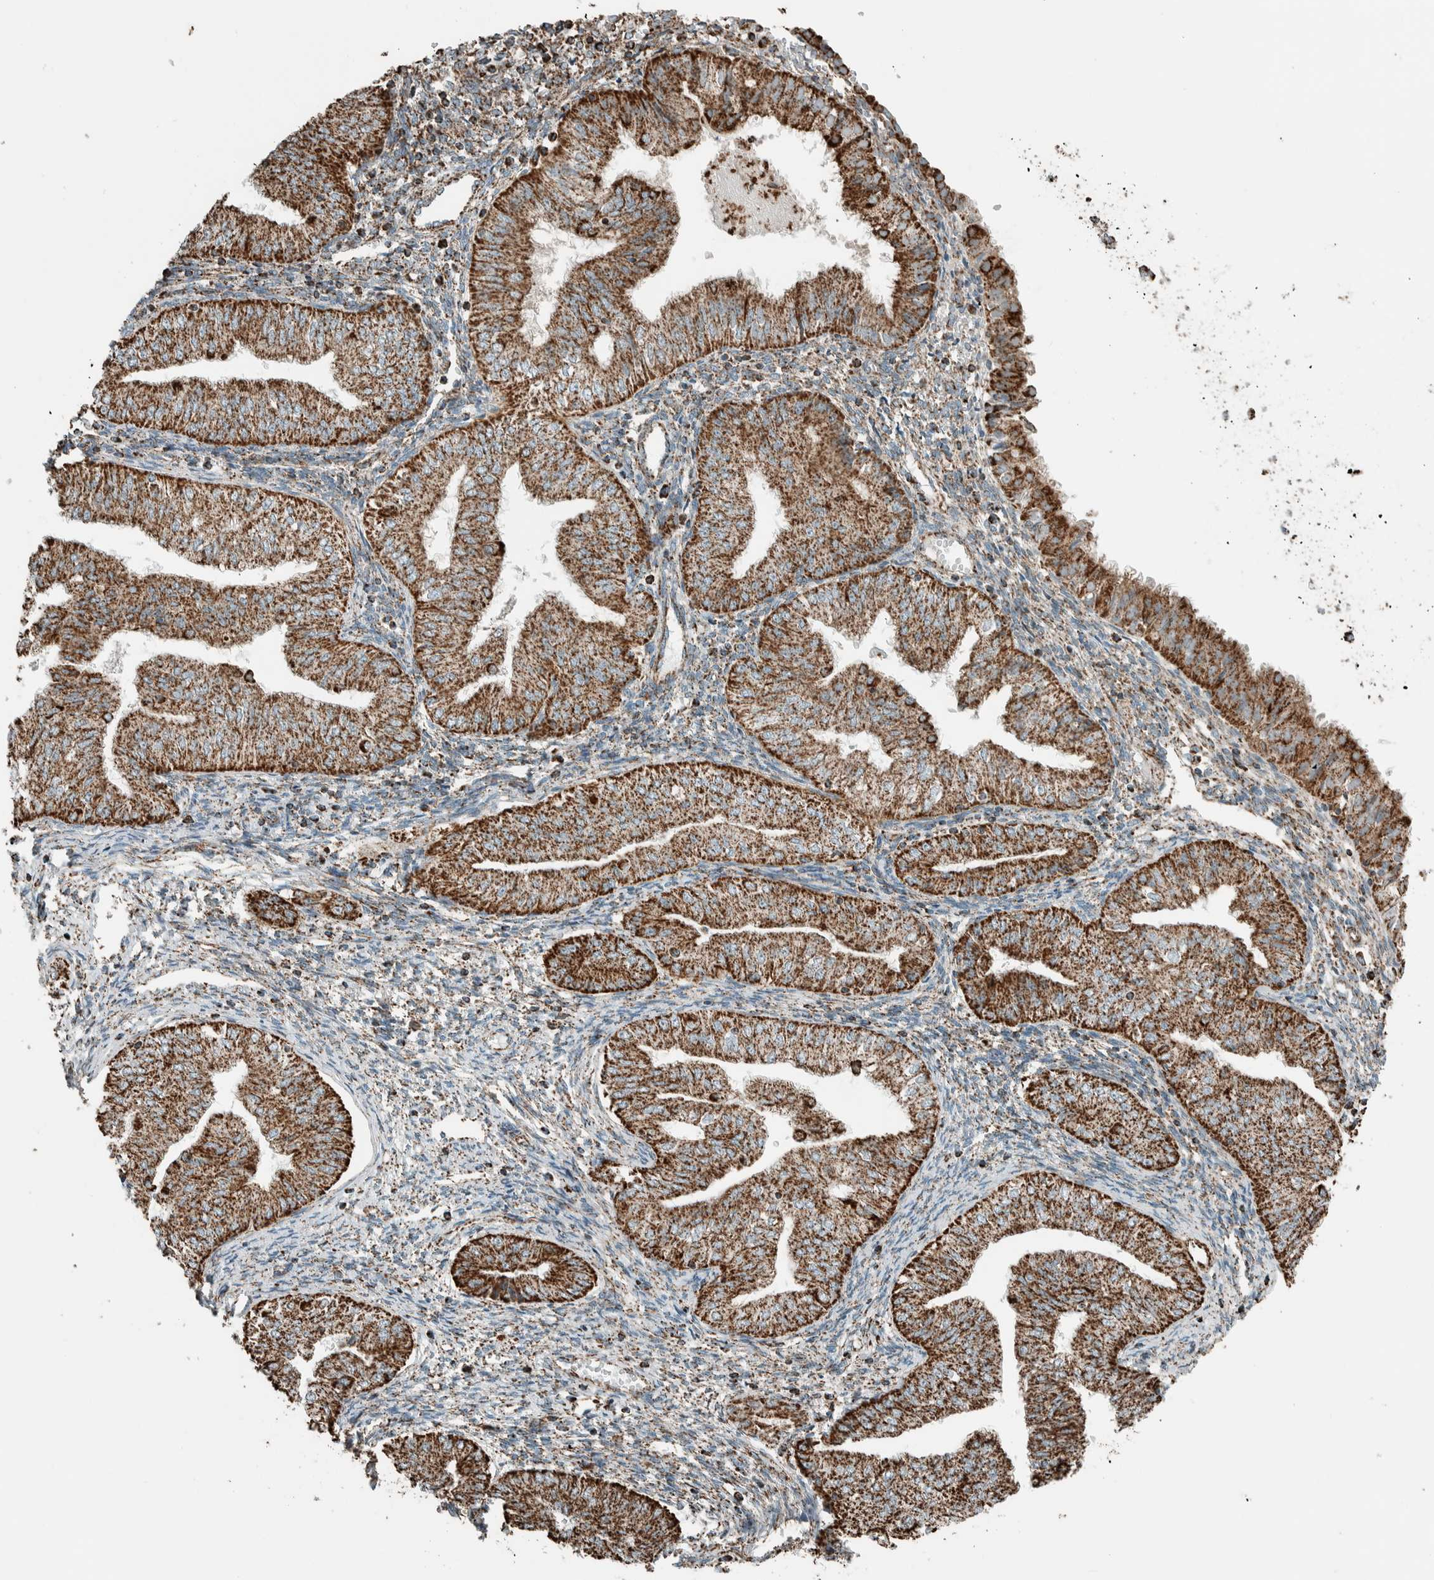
{"staining": {"intensity": "strong", "quantity": ">75%", "location": "cytoplasmic/membranous"}, "tissue": "endometrial cancer", "cell_type": "Tumor cells", "image_type": "cancer", "snomed": [{"axis": "morphology", "description": "Normal tissue, NOS"}, {"axis": "morphology", "description": "Adenocarcinoma, NOS"}, {"axis": "topography", "description": "Endometrium"}], "caption": "IHC photomicrograph of endometrial cancer stained for a protein (brown), which reveals high levels of strong cytoplasmic/membranous staining in approximately >75% of tumor cells.", "gene": "ZNF454", "patient": {"sex": "female", "age": 53}}